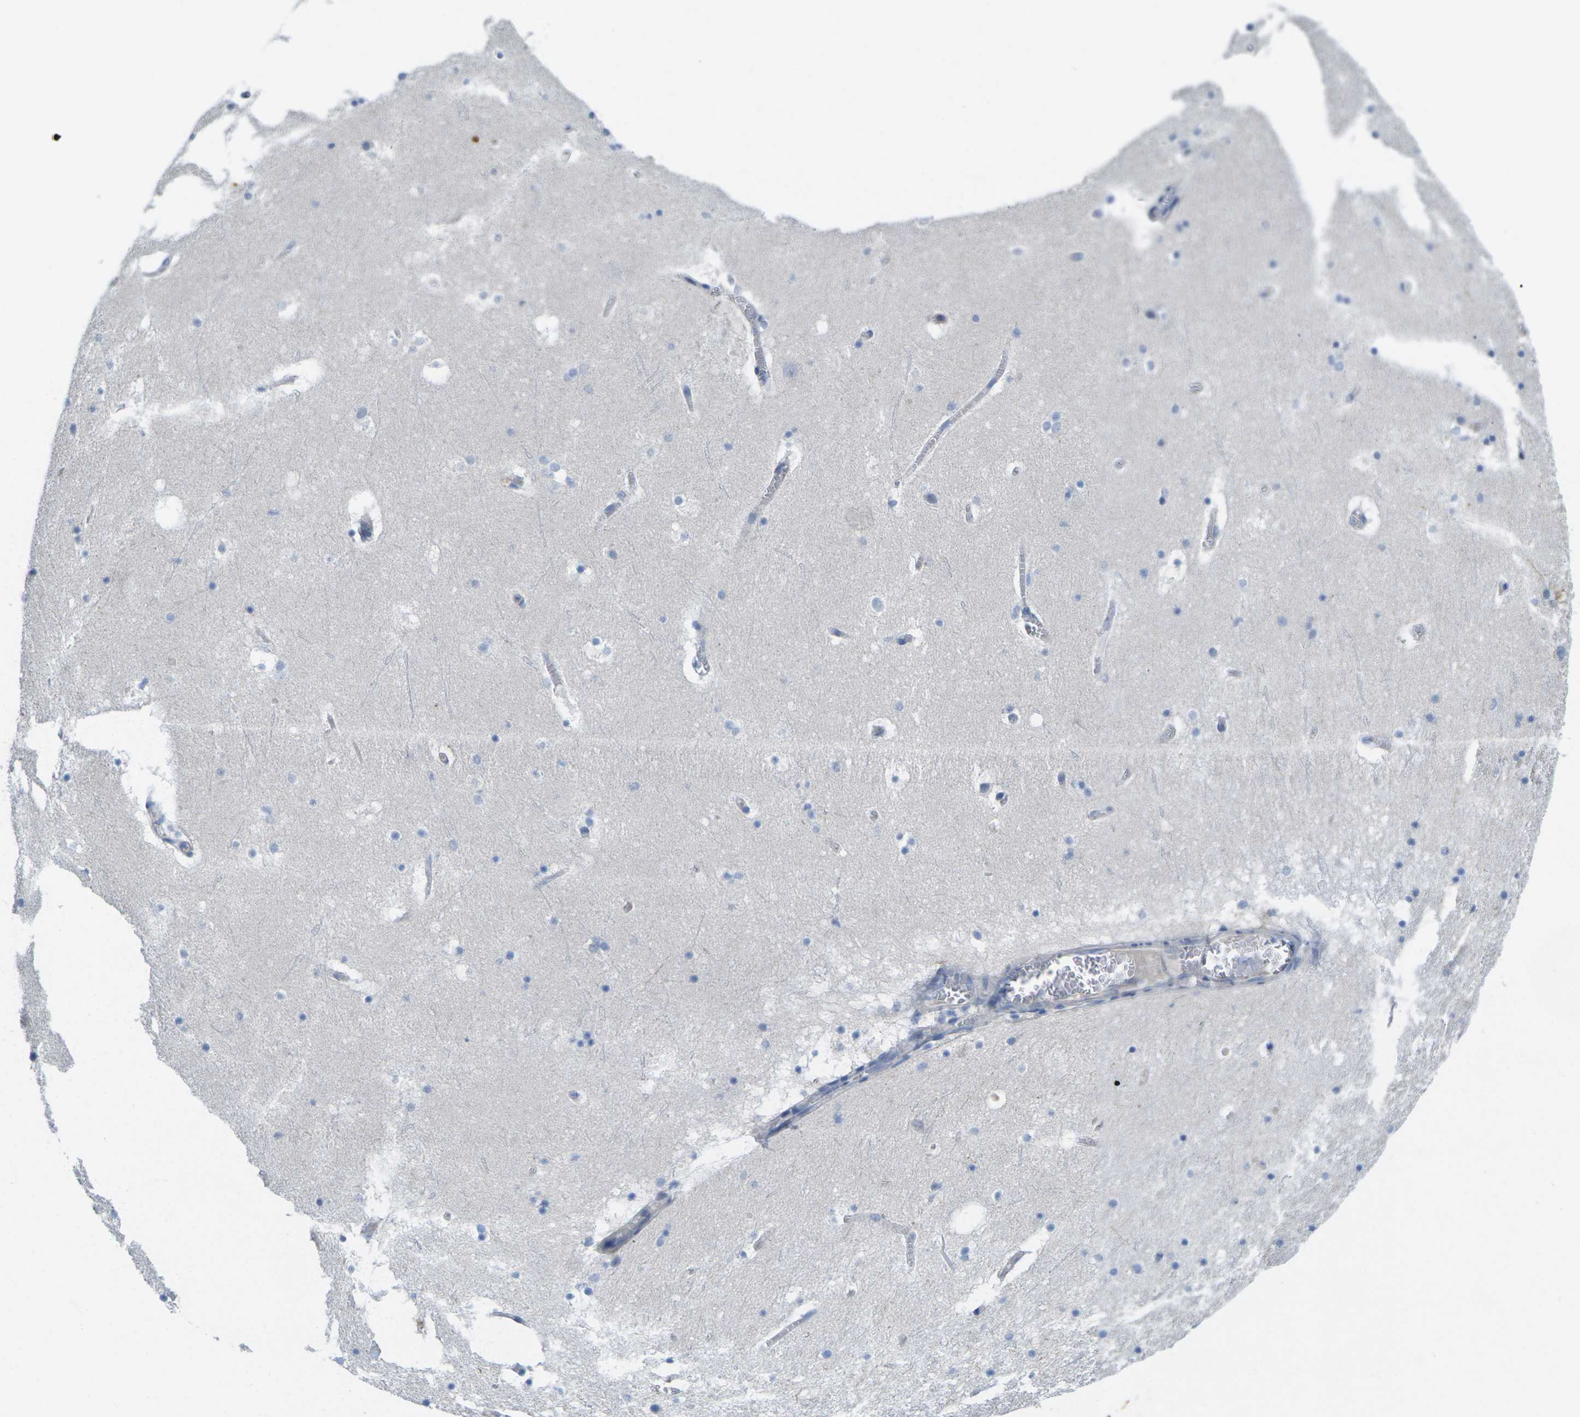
{"staining": {"intensity": "negative", "quantity": "none", "location": "none"}, "tissue": "hippocampus", "cell_type": "Glial cells", "image_type": "normal", "snomed": [{"axis": "morphology", "description": "Normal tissue, NOS"}, {"axis": "topography", "description": "Hippocampus"}], "caption": "Image shows no protein staining in glial cells of unremarkable hippocampus. (DAB IHC with hematoxylin counter stain).", "gene": "TNNI3", "patient": {"sex": "male", "age": 45}}